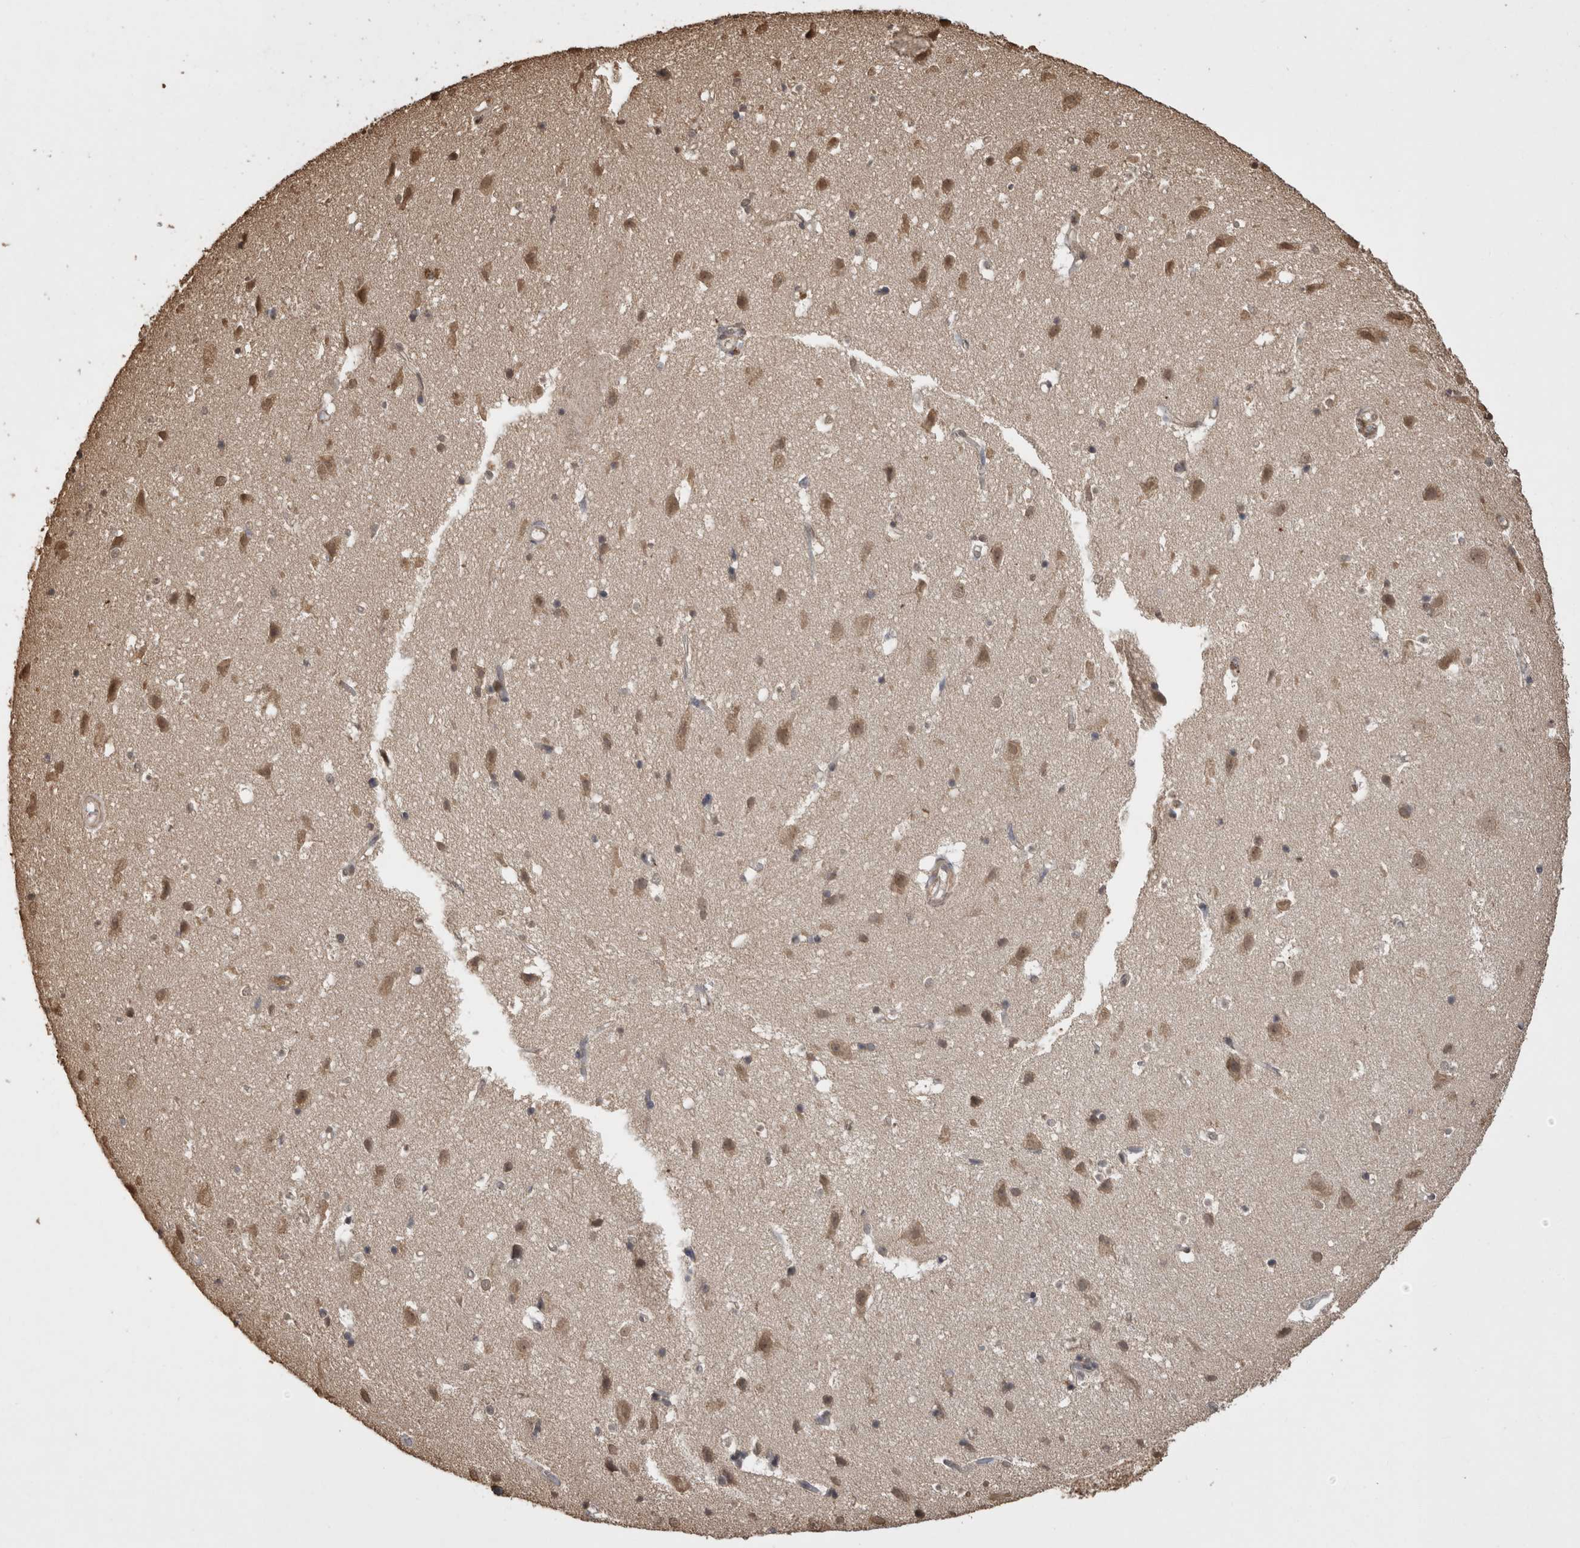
{"staining": {"intensity": "negative", "quantity": "none", "location": "none"}, "tissue": "cerebral cortex", "cell_type": "Endothelial cells", "image_type": "normal", "snomed": [{"axis": "morphology", "description": "Normal tissue, NOS"}, {"axis": "topography", "description": "Cerebral cortex"}], "caption": "Immunohistochemistry (IHC) of unremarkable cerebral cortex displays no staining in endothelial cells.", "gene": "SOCS5", "patient": {"sex": "male", "age": 54}}